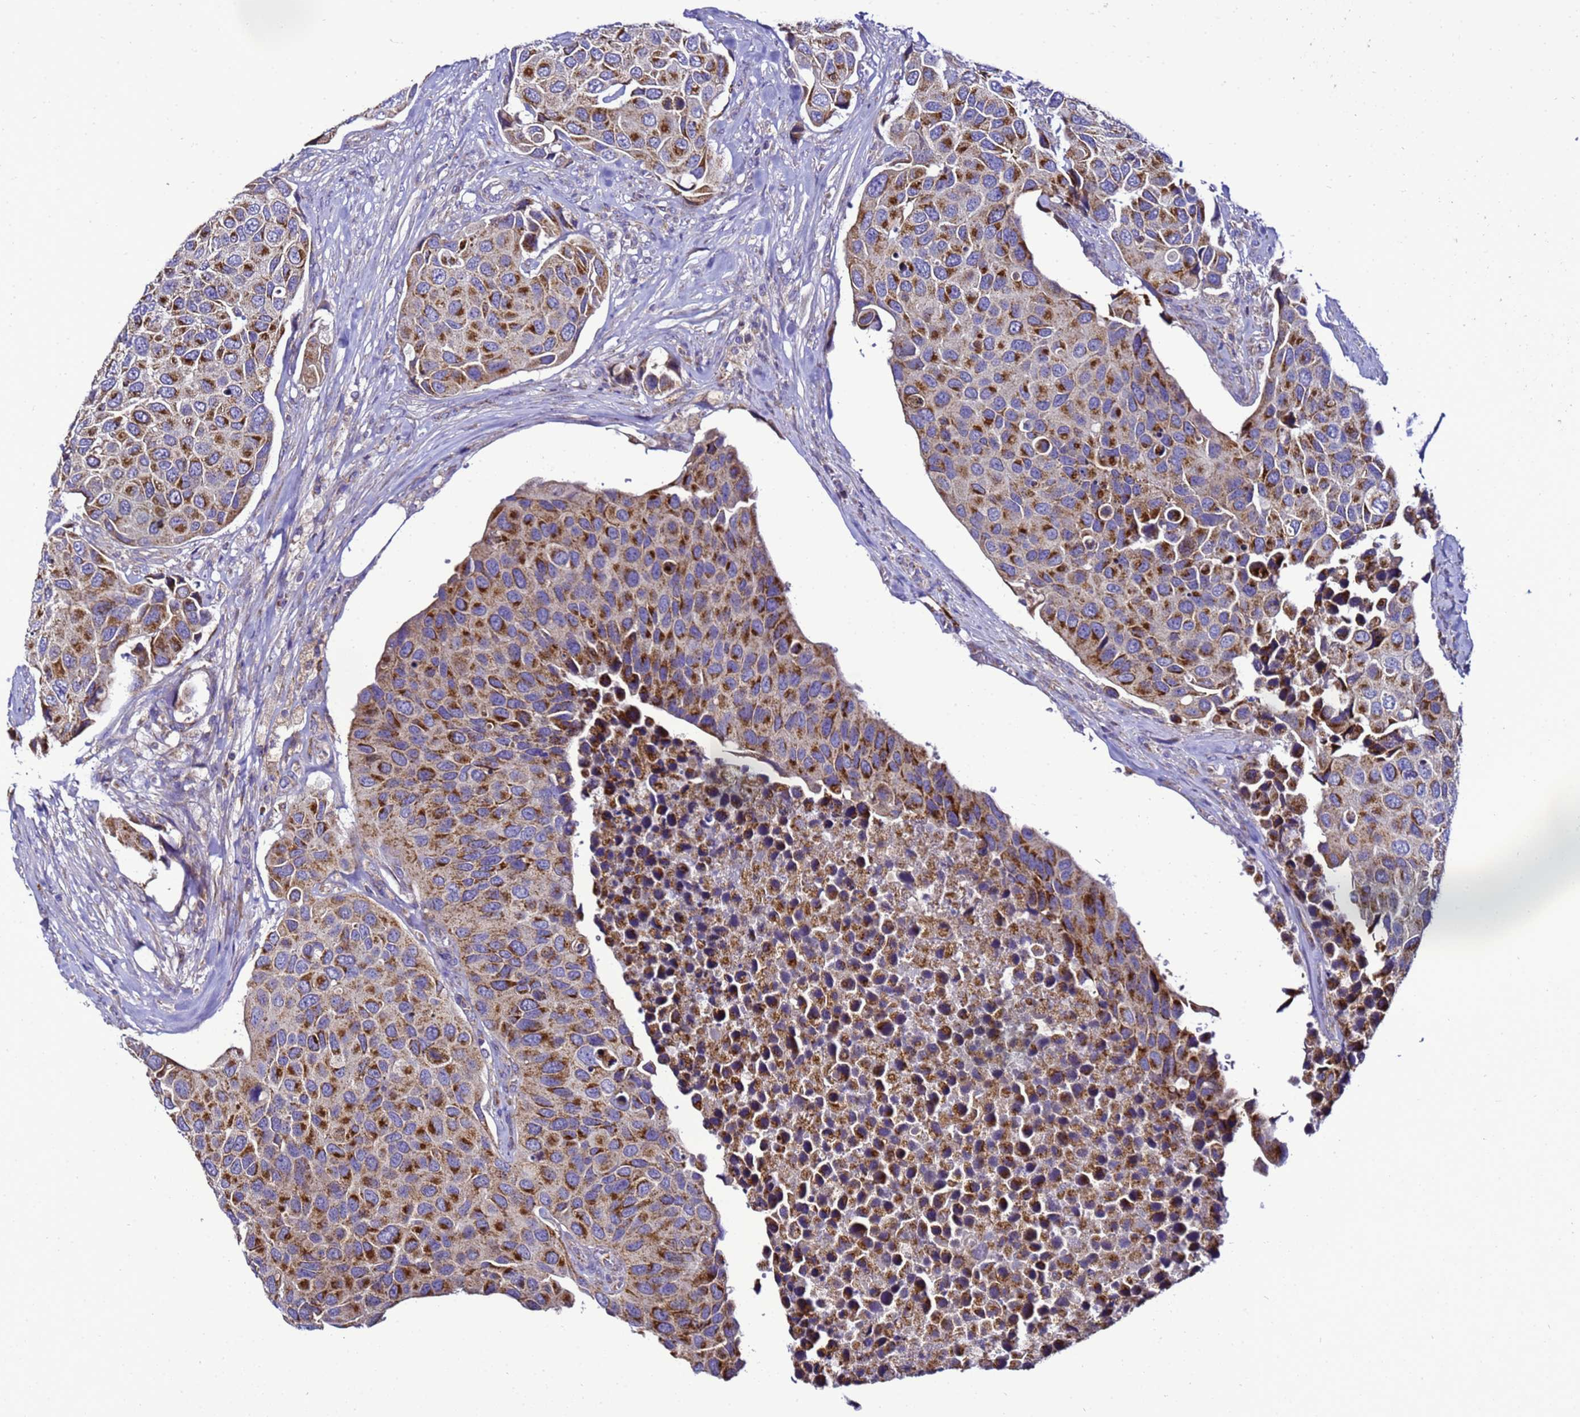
{"staining": {"intensity": "strong", "quantity": "25%-75%", "location": "cytoplasmic/membranous"}, "tissue": "urothelial cancer", "cell_type": "Tumor cells", "image_type": "cancer", "snomed": [{"axis": "morphology", "description": "Urothelial carcinoma, High grade"}, {"axis": "topography", "description": "Urinary bladder"}], "caption": "The immunohistochemical stain highlights strong cytoplasmic/membranous expression in tumor cells of urothelial carcinoma (high-grade) tissue.", "gene": "HIGD2A", "patient": {"sex": "male", "age": 74}}